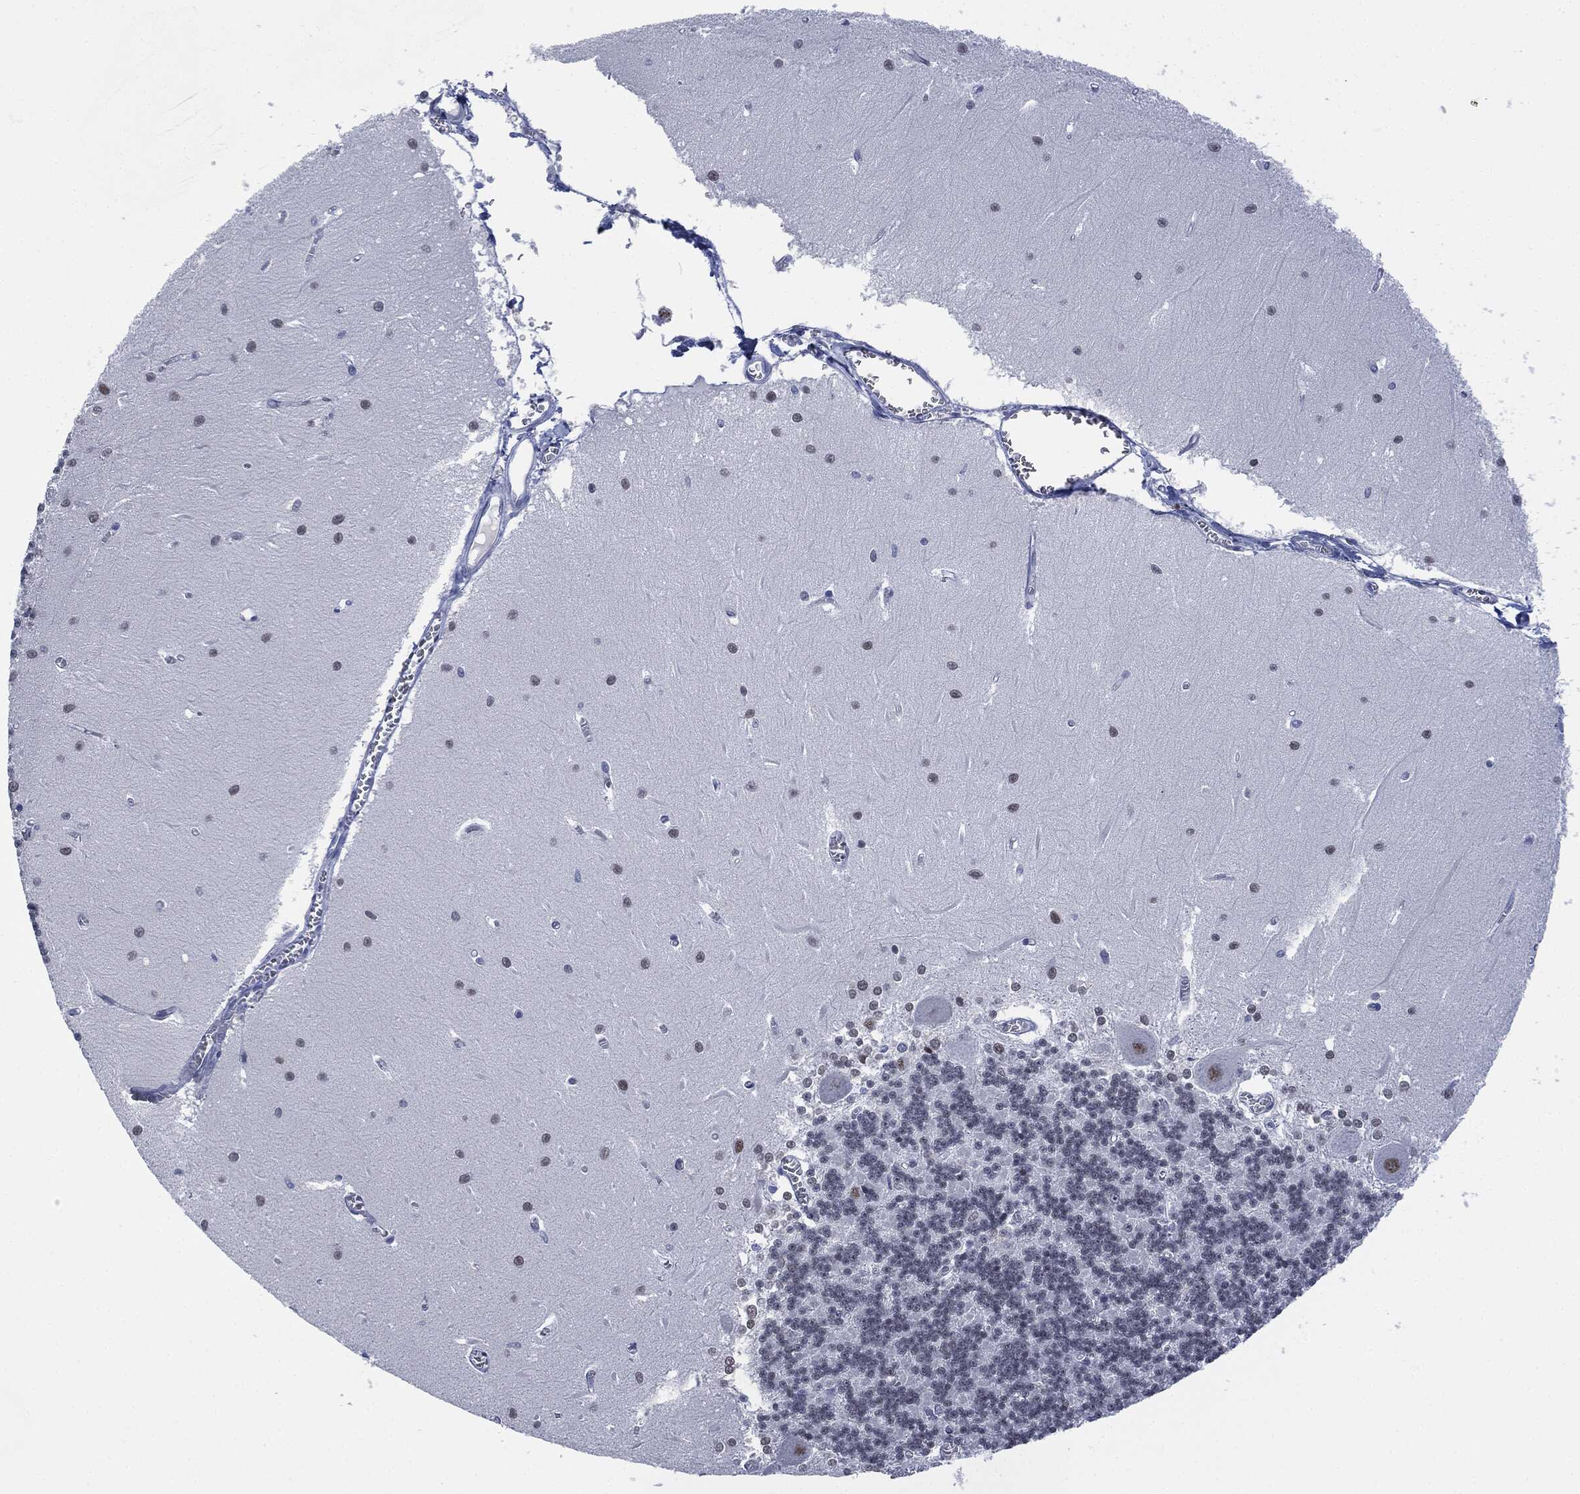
{"staining": {"intensity": "negative", "quantity": "none", "location": "none"}, "tissue": "cerebellum", "cell_type": "Cells in granular layer", "image_type": "normal", "snomed": [{"axis": "morphology", "description": "Normal tissue, NOS"}, {"axis": "topography", "description": "Cerebellum"}], "caption": "Immunohistochemical staining of benign cerebellum exhibits no significant expression in cells in granular layer. Nuclei are stained in blue.", "gene": "MUC16", "patient": {"sex": "male", "age": 37}}